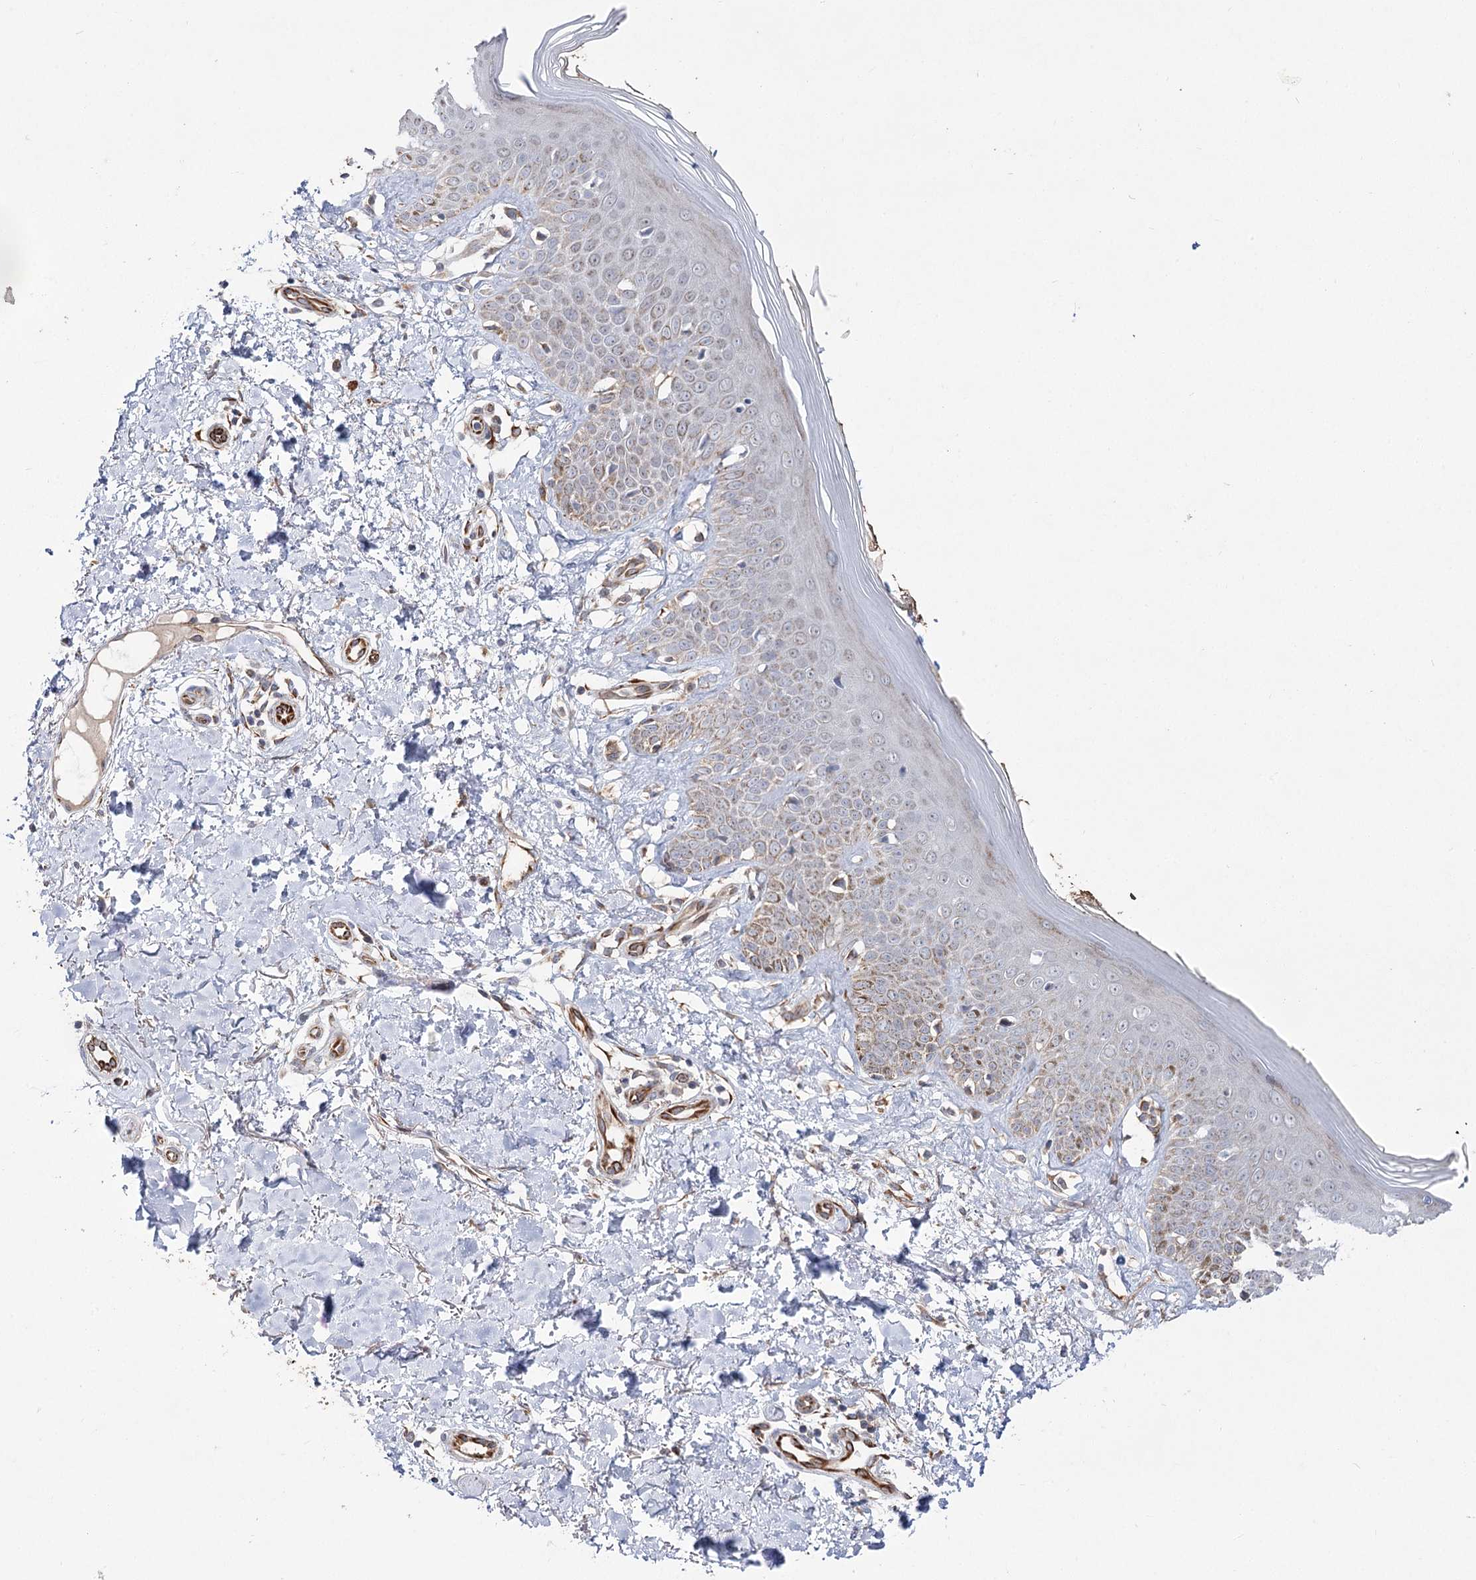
{"staining": {"intensity": "moderate", "quantity": ">75%", "location": "cytoplasmic/membranous"}, "tissue": "skin", "cell_type": "Fibroblasts", "image_type": "normal", "snomed": [{"axis": "morphology", "description": "Normal tissue, NOS"}, {"axis": "topography", "description": "Skin"}], "caption": "Immunohistochemistry micrograph of unremarkable skin stained for a protein (brown), which exhibits medium levels of moderate cytoplasmic/membranous staining in approximately >75% of fibroblasts.", "gene": "ECHDC3", "patient": {"sex": "female", "age": 64}}